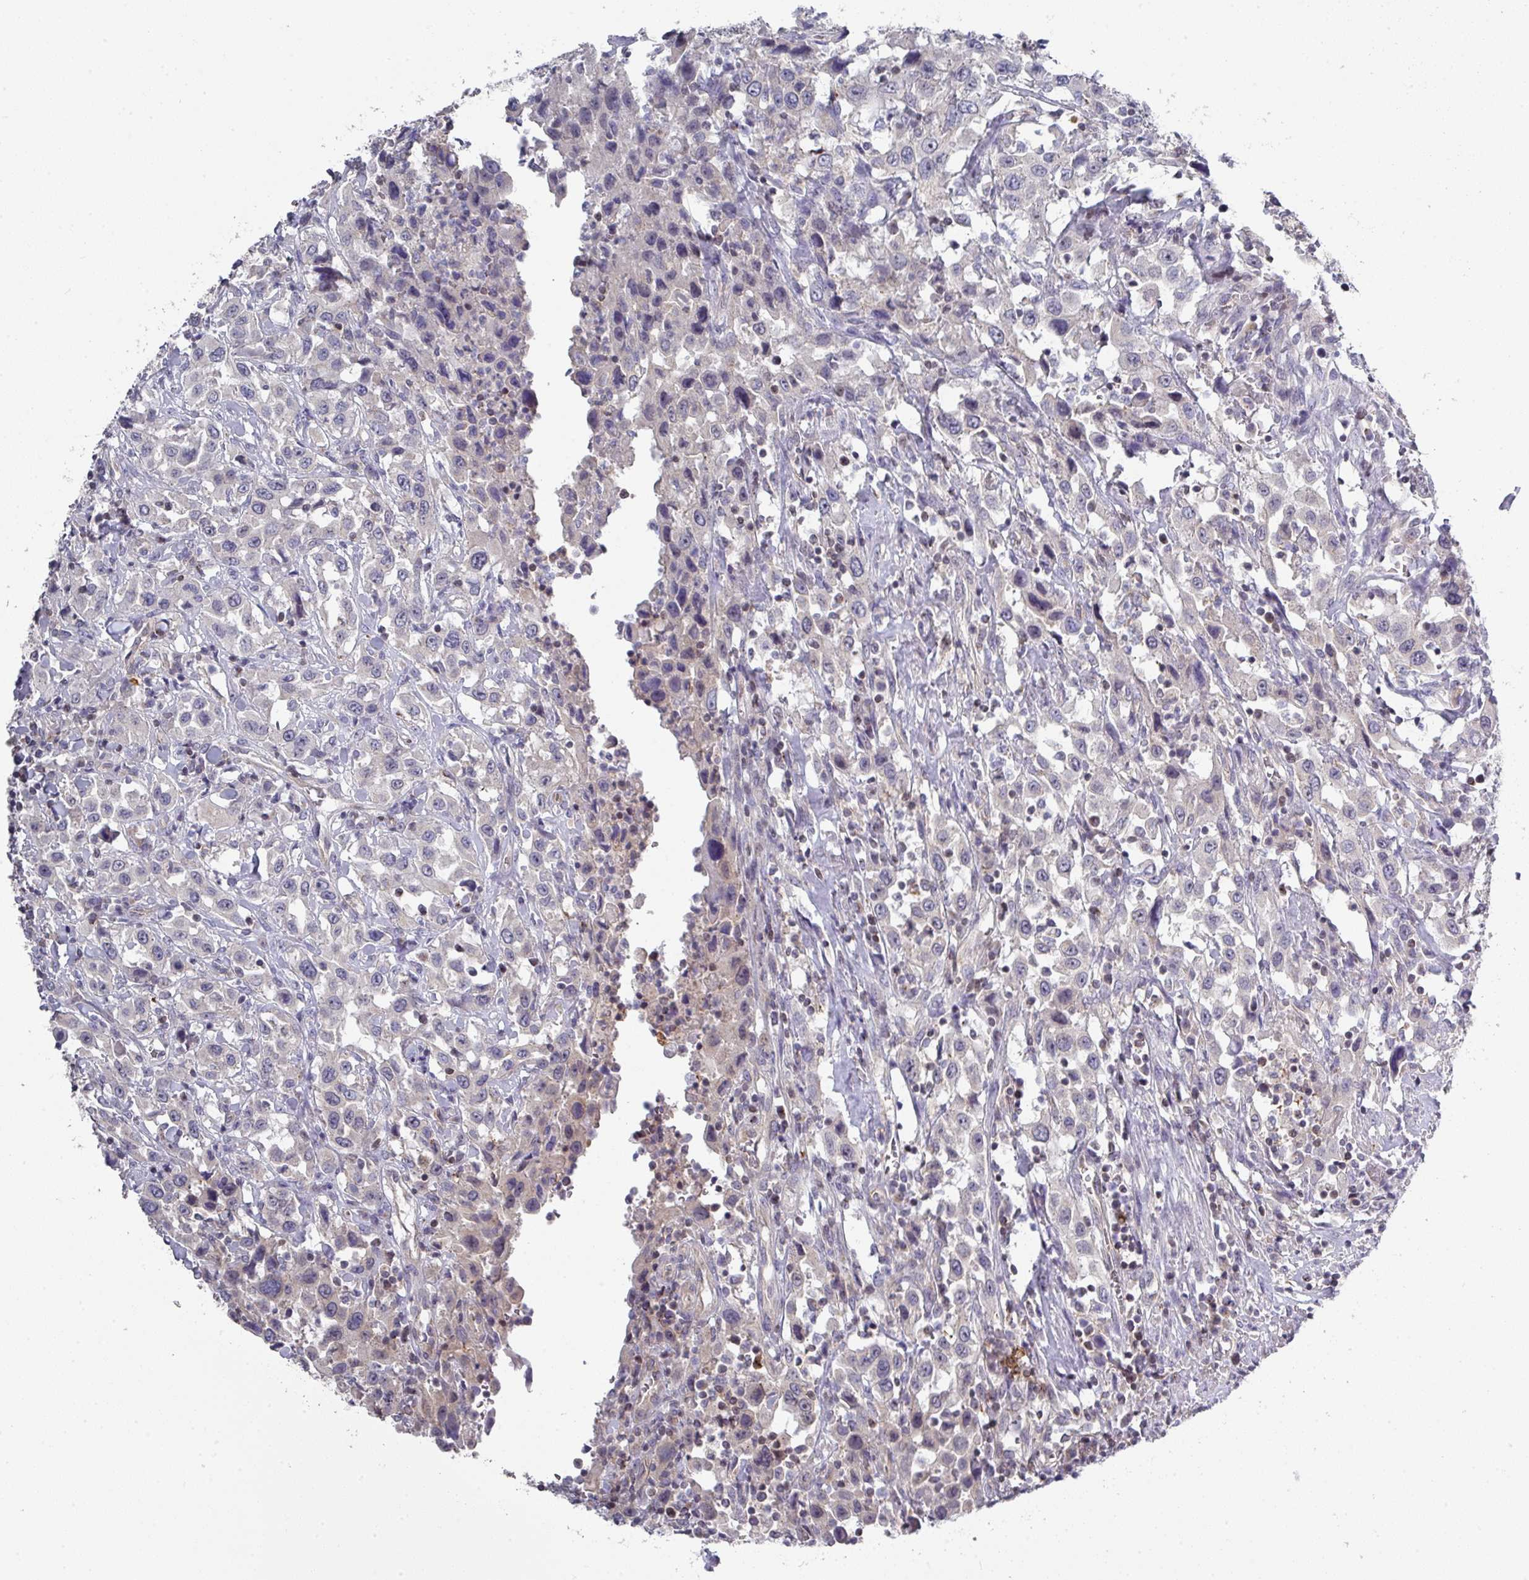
{"staining": {"intensity": "negative", "quantity": "none", "location": "none"}, "tissue": "urothelial cancer", "cell_type": "Tumor cells", "image_type": "cancer", "snomed": [{"axis": "morphology", "description": "Urothelial carcinoma, High grade"}, {"axis": "topography", "description": "Urinary bladder"}], "caption": "Immunohistochemical staining of human urothelial carcinoma (high-grade) exhibits no significant staining in tumor cells. Brightfield microscopy of immunohistochemistry (IHC) stained with DAB (3,3'-diaminobenzidine) (brown) and hematoxylin (blue), captured at high magnification.", "gene": "DCAF12L2", "patient": {"sex": "male", "age": 61}}